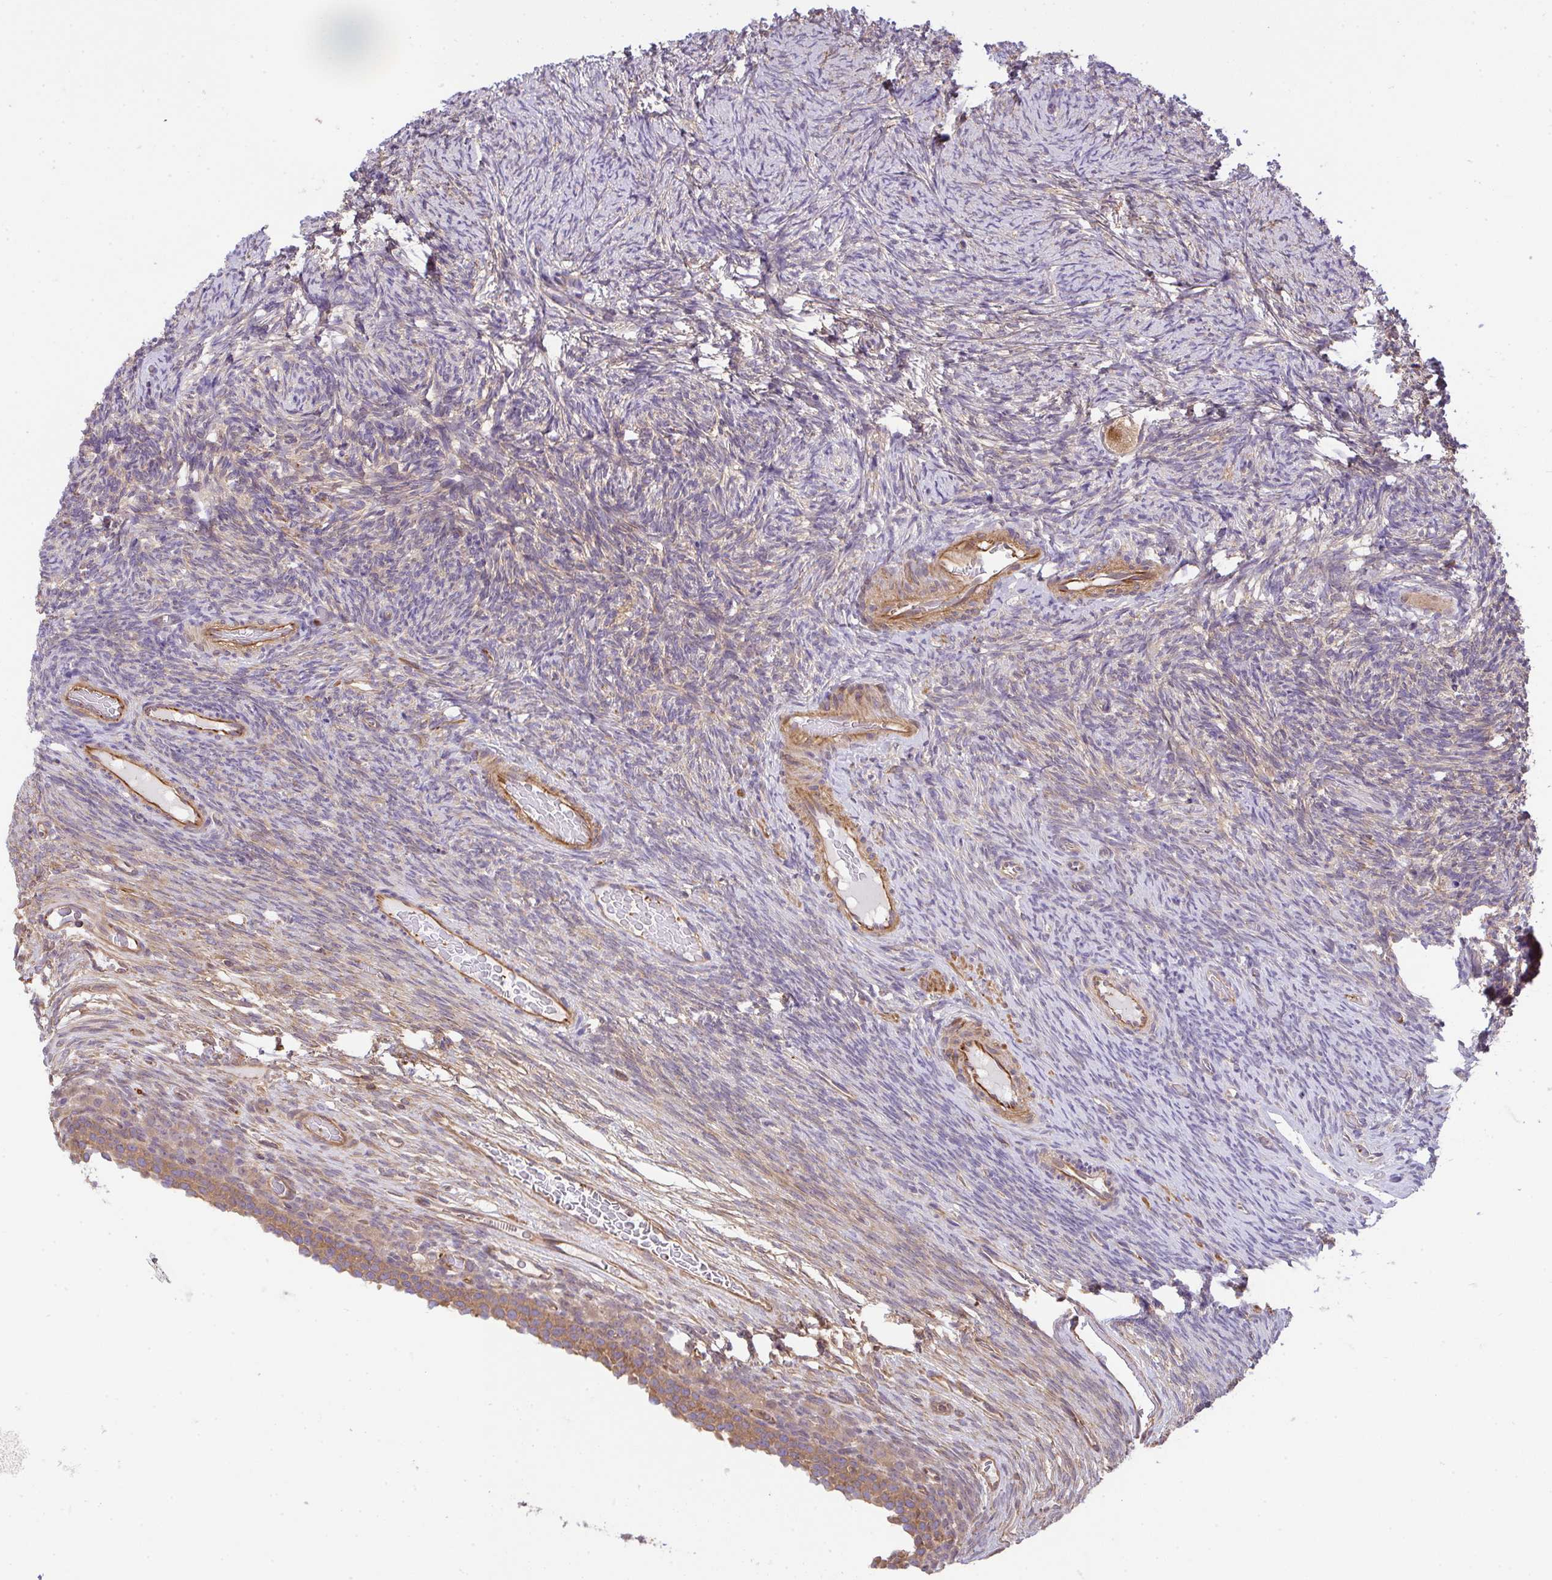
{"staining": {"intensity": "weak", "quantity": ">75%", "location": "cytoplasmic/membranous"}, "tissue": "ovary", "cell_type": "Follicle cells", "image_type": "normal", "snomed": [{"axis": "morphology", "description": "Normal tissue, NOS"}, {"axis": "topography", "description": "Ovary"}], "caption": "Protein staining by immunohistochemistry (IHC) reveals weak cytoplasmic/membranous expression in about >75% of follicle cells in unremarkable ovary. (DAB (3,3'-diaminobenzidine) IHC, brown staining for protein, blue staining for nuclei).", "gene": "TMEM229A", "patient": {"sex": "female", "age": 34}}